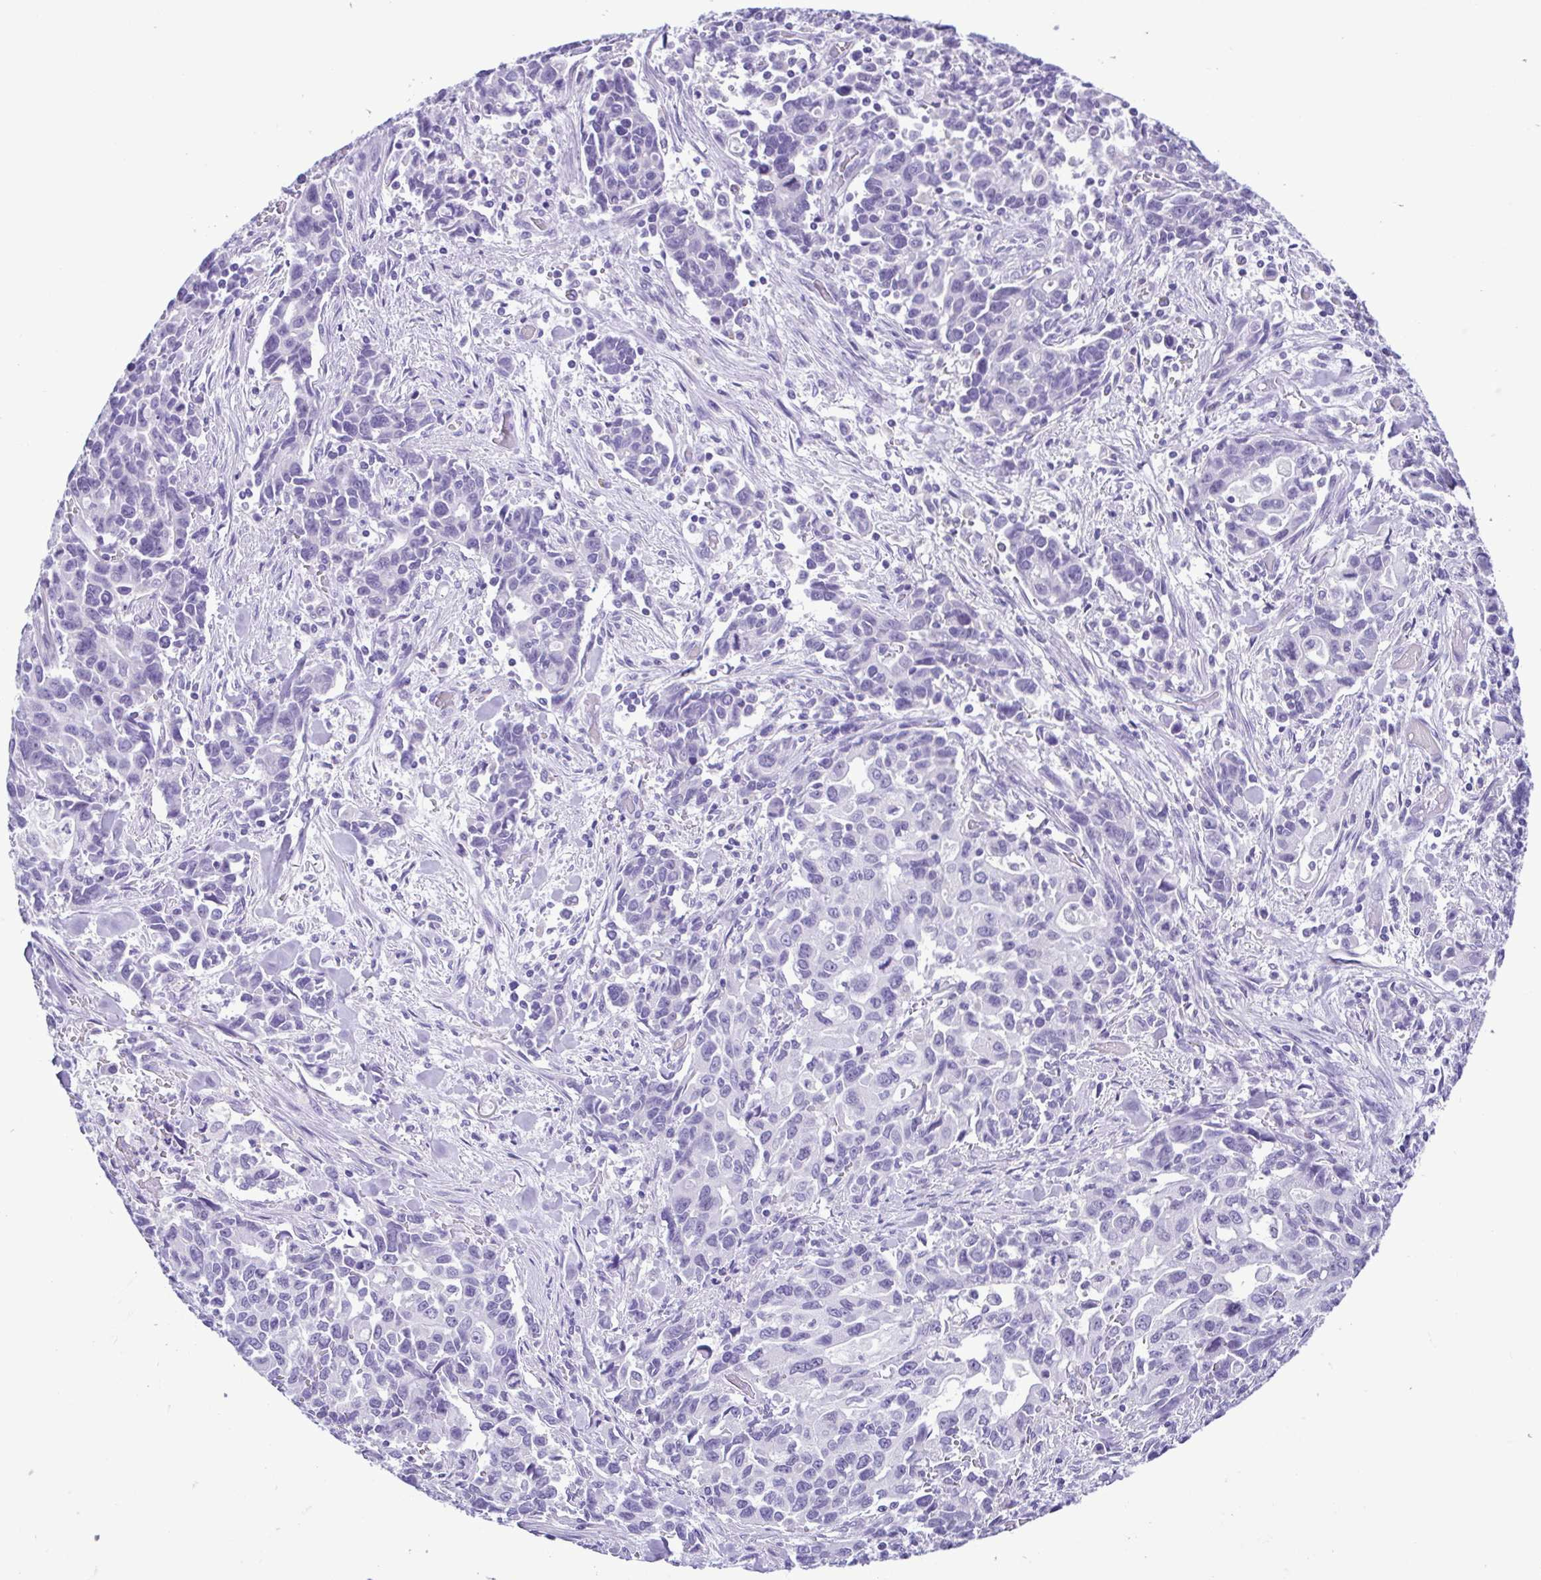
{"staining": {"intensity": "negative", "quantity": "none", "location": "none"}, "tissue": "stomach cancer", "cell_type": "Tumor cells", "image_type": "cancer", "snomed": [{"axis": "morphology", "description": "Adenocarcinoma, NOS"}, {"axis": "topography", "description": "Stomach, upper"}], "caption": "IHC photomicrograph of human stomach adenocarcinoma stained for a protein (brown), which demonstrates no staining in tumor cells.", "gene": "SPATA16", "patient": {"sex": "male", "age": 85}}